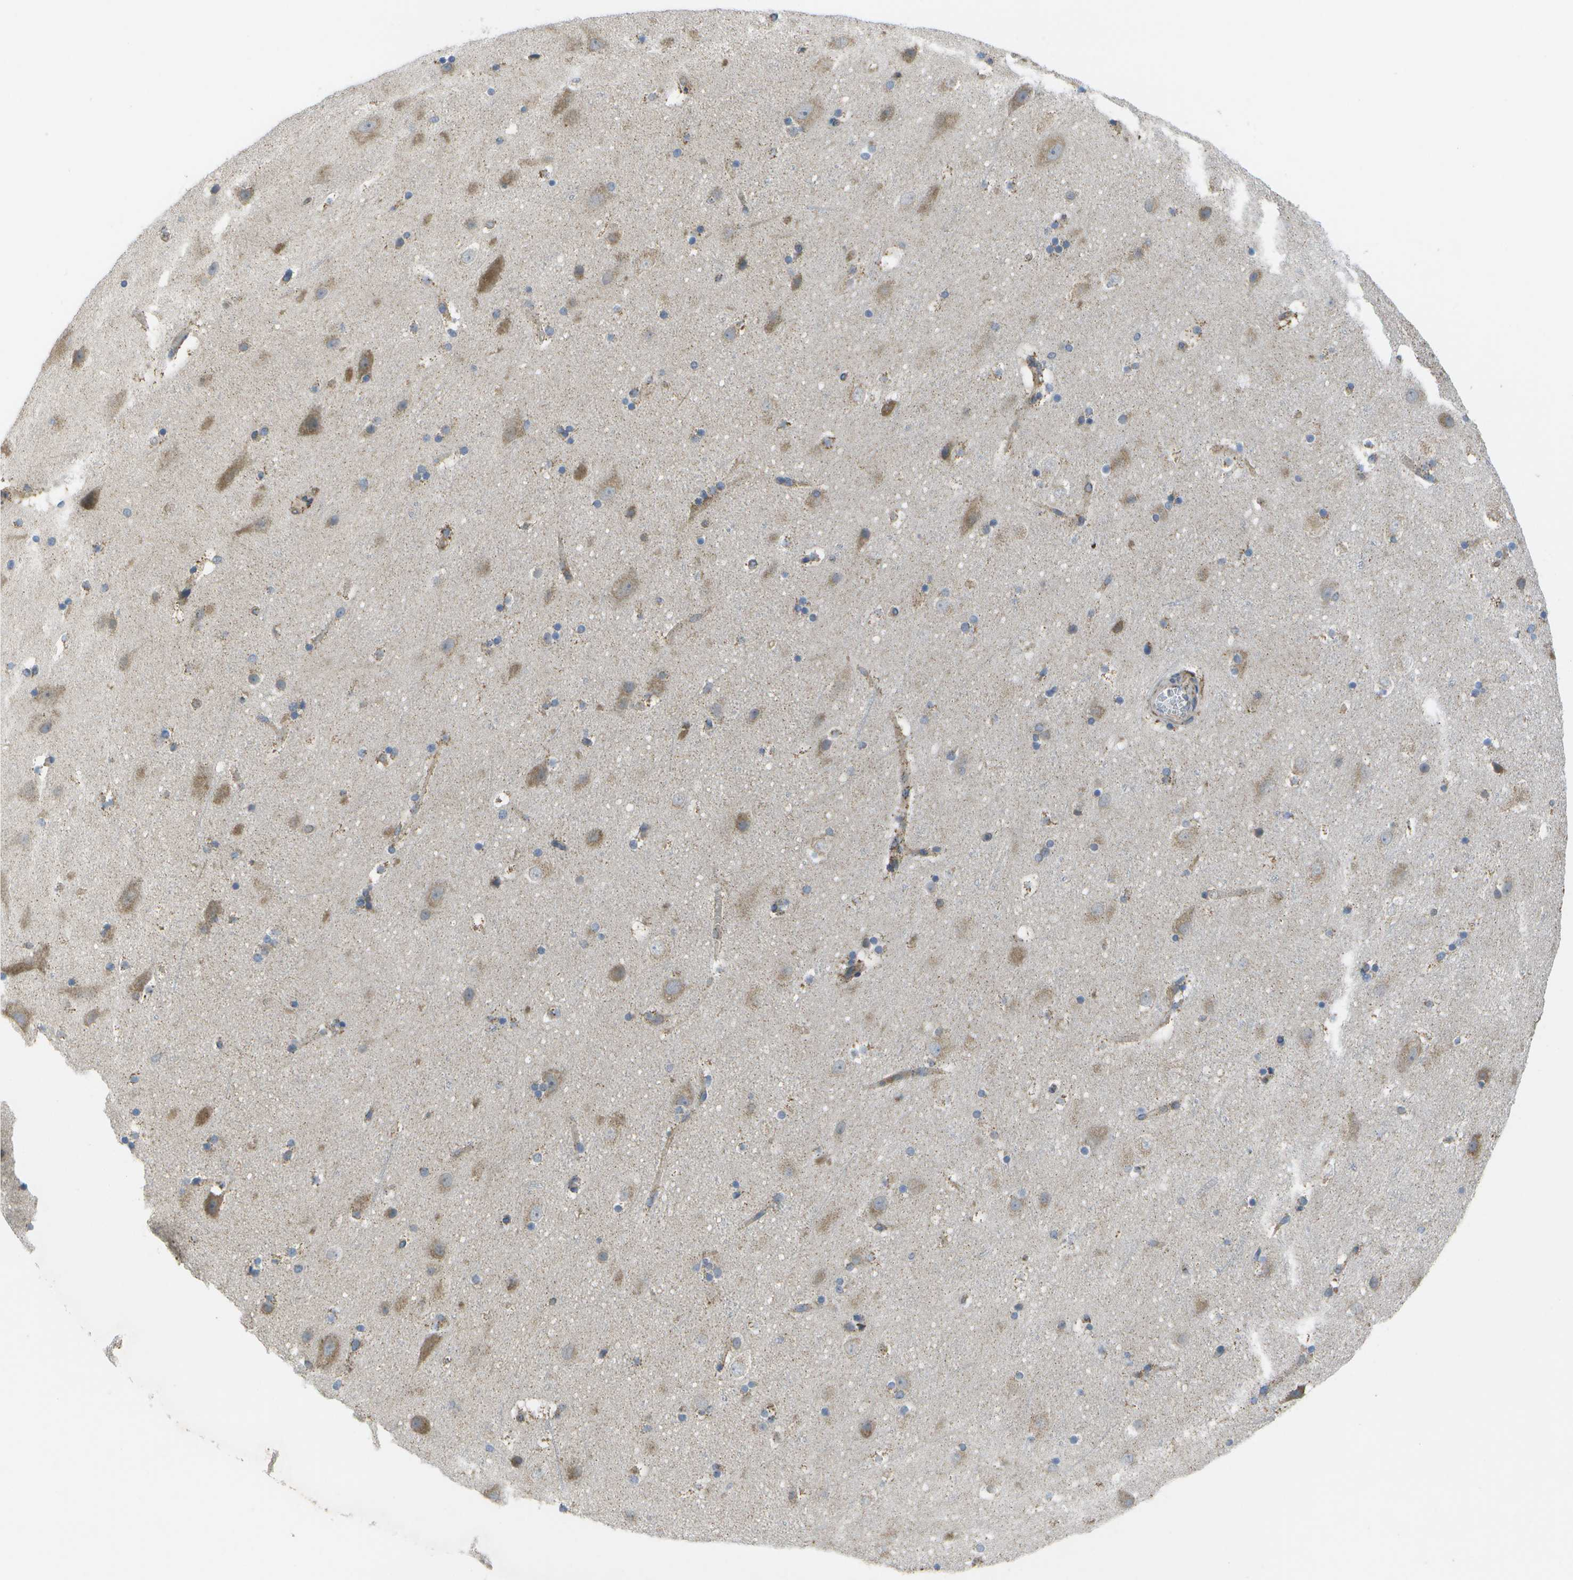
{"staining": {"intensity": "moderate", "quantity": ">75%", "location": "cytoplasmic/membranous"}, "tissue": "cerebral cortex", "cell_type": "Endothelial cells", "image_type": "normal", "snomed": [{"axis": "morphology", "description": "Normal tissue, NOS"}, {"axis": "topography", "description": "Cerebral cortex"}], "caption": "A photomicrograph of cerebral cortex stained for a protein exhibits moderate cytoplasmic/membranous brown staining in endothelial cells. Nuclei are stained in blue.", "gene": "DPM3", "patient": {"sex": "male", "age": 45}}